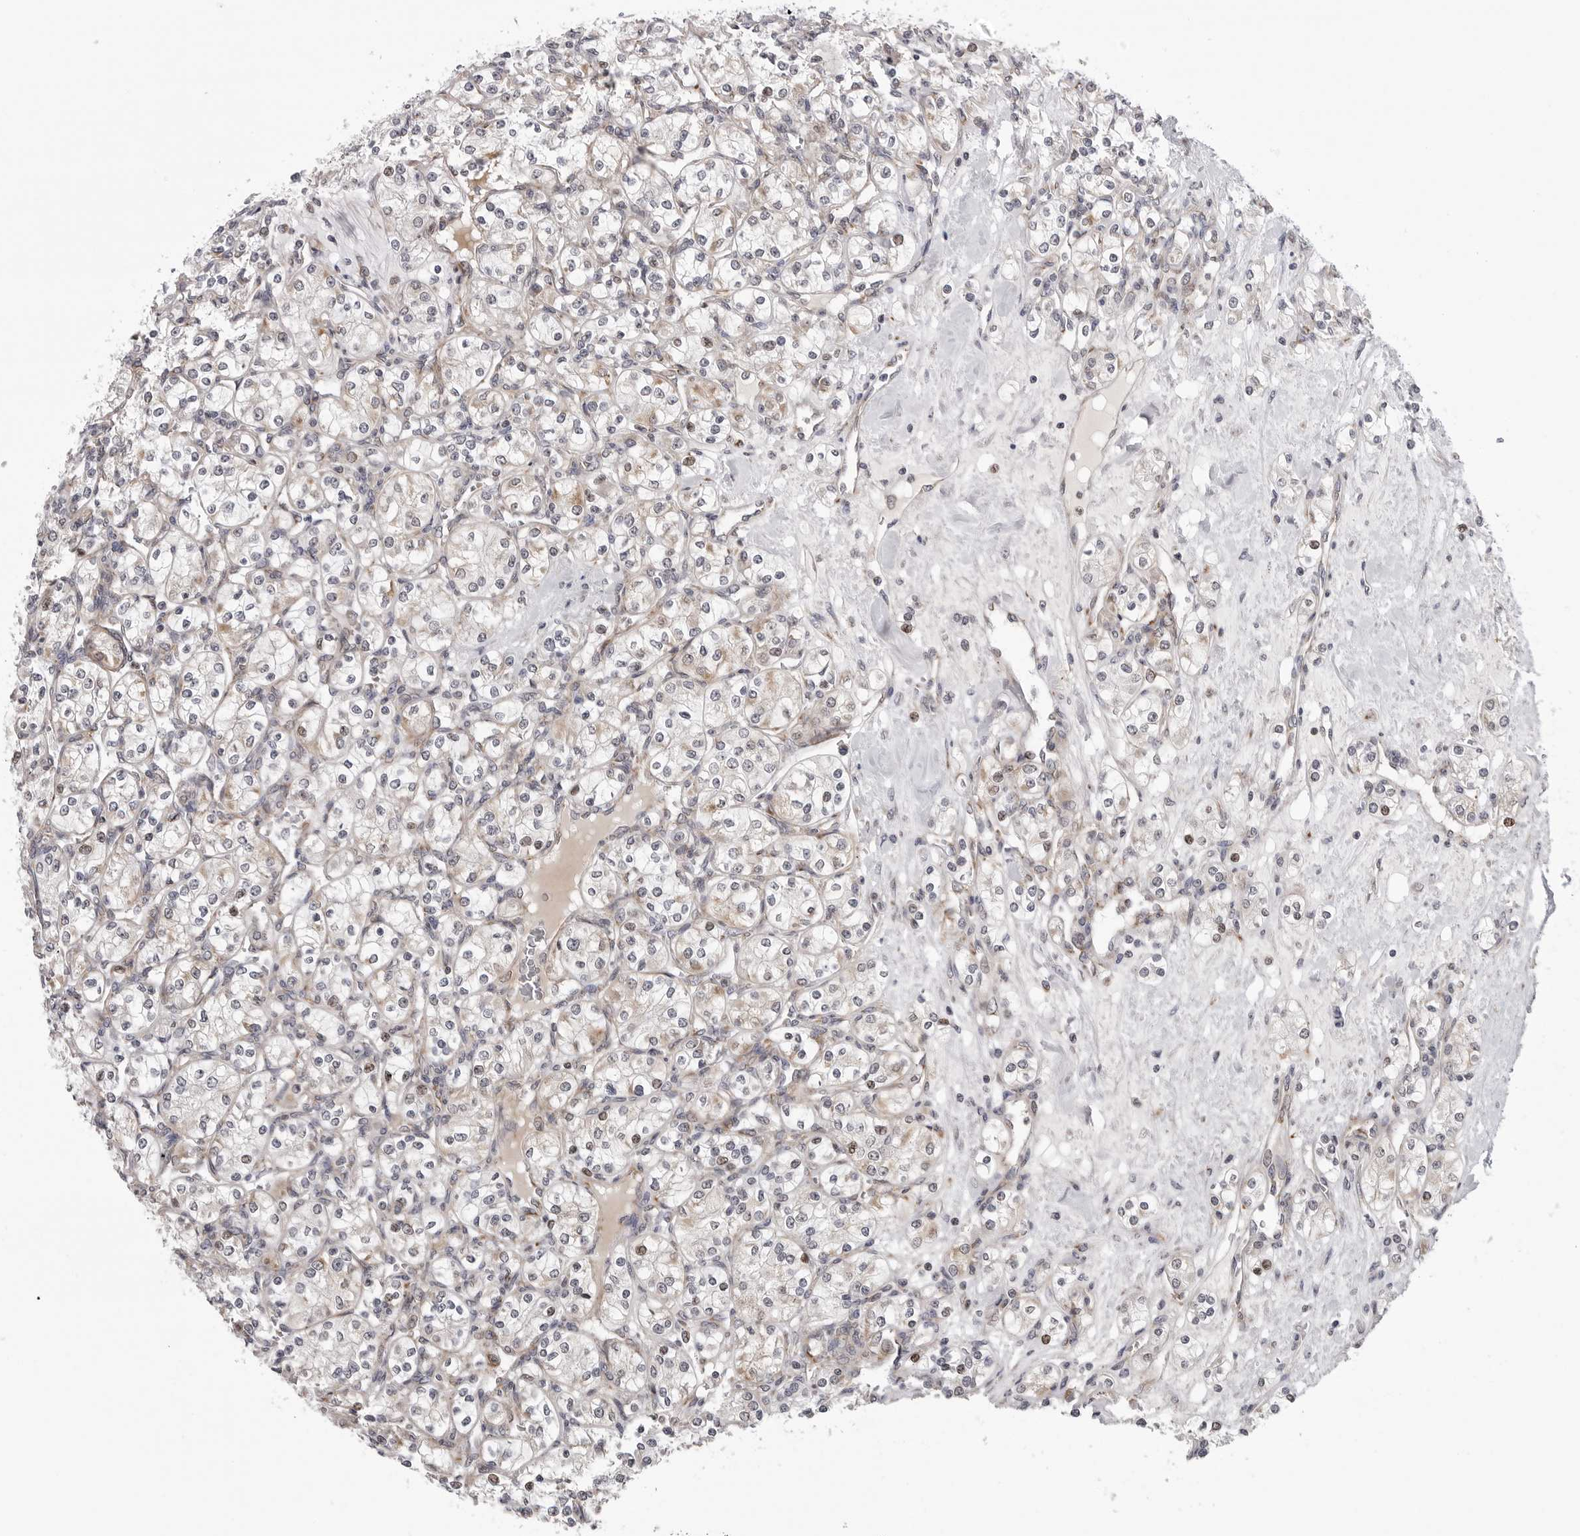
{"staining": {"intensity": "negative", "quantity": "none", "location": "none"}, "tissue": "renal cancer", "cell_type": "Tumor cells", "image_type": "cancer", "snomed": [{"axis": "morphology", "description": "Adenocarcinoma, NOS"}, {"axis": "topography", "description": "Kidney"}], "caption": "Adenocarcinoma (renal) stained for a protein using immunohistochemistry (IHC) shows no positivity tumor cells.", "gene": "CDK20", "patient": {"sex": "male", "age": 77}}